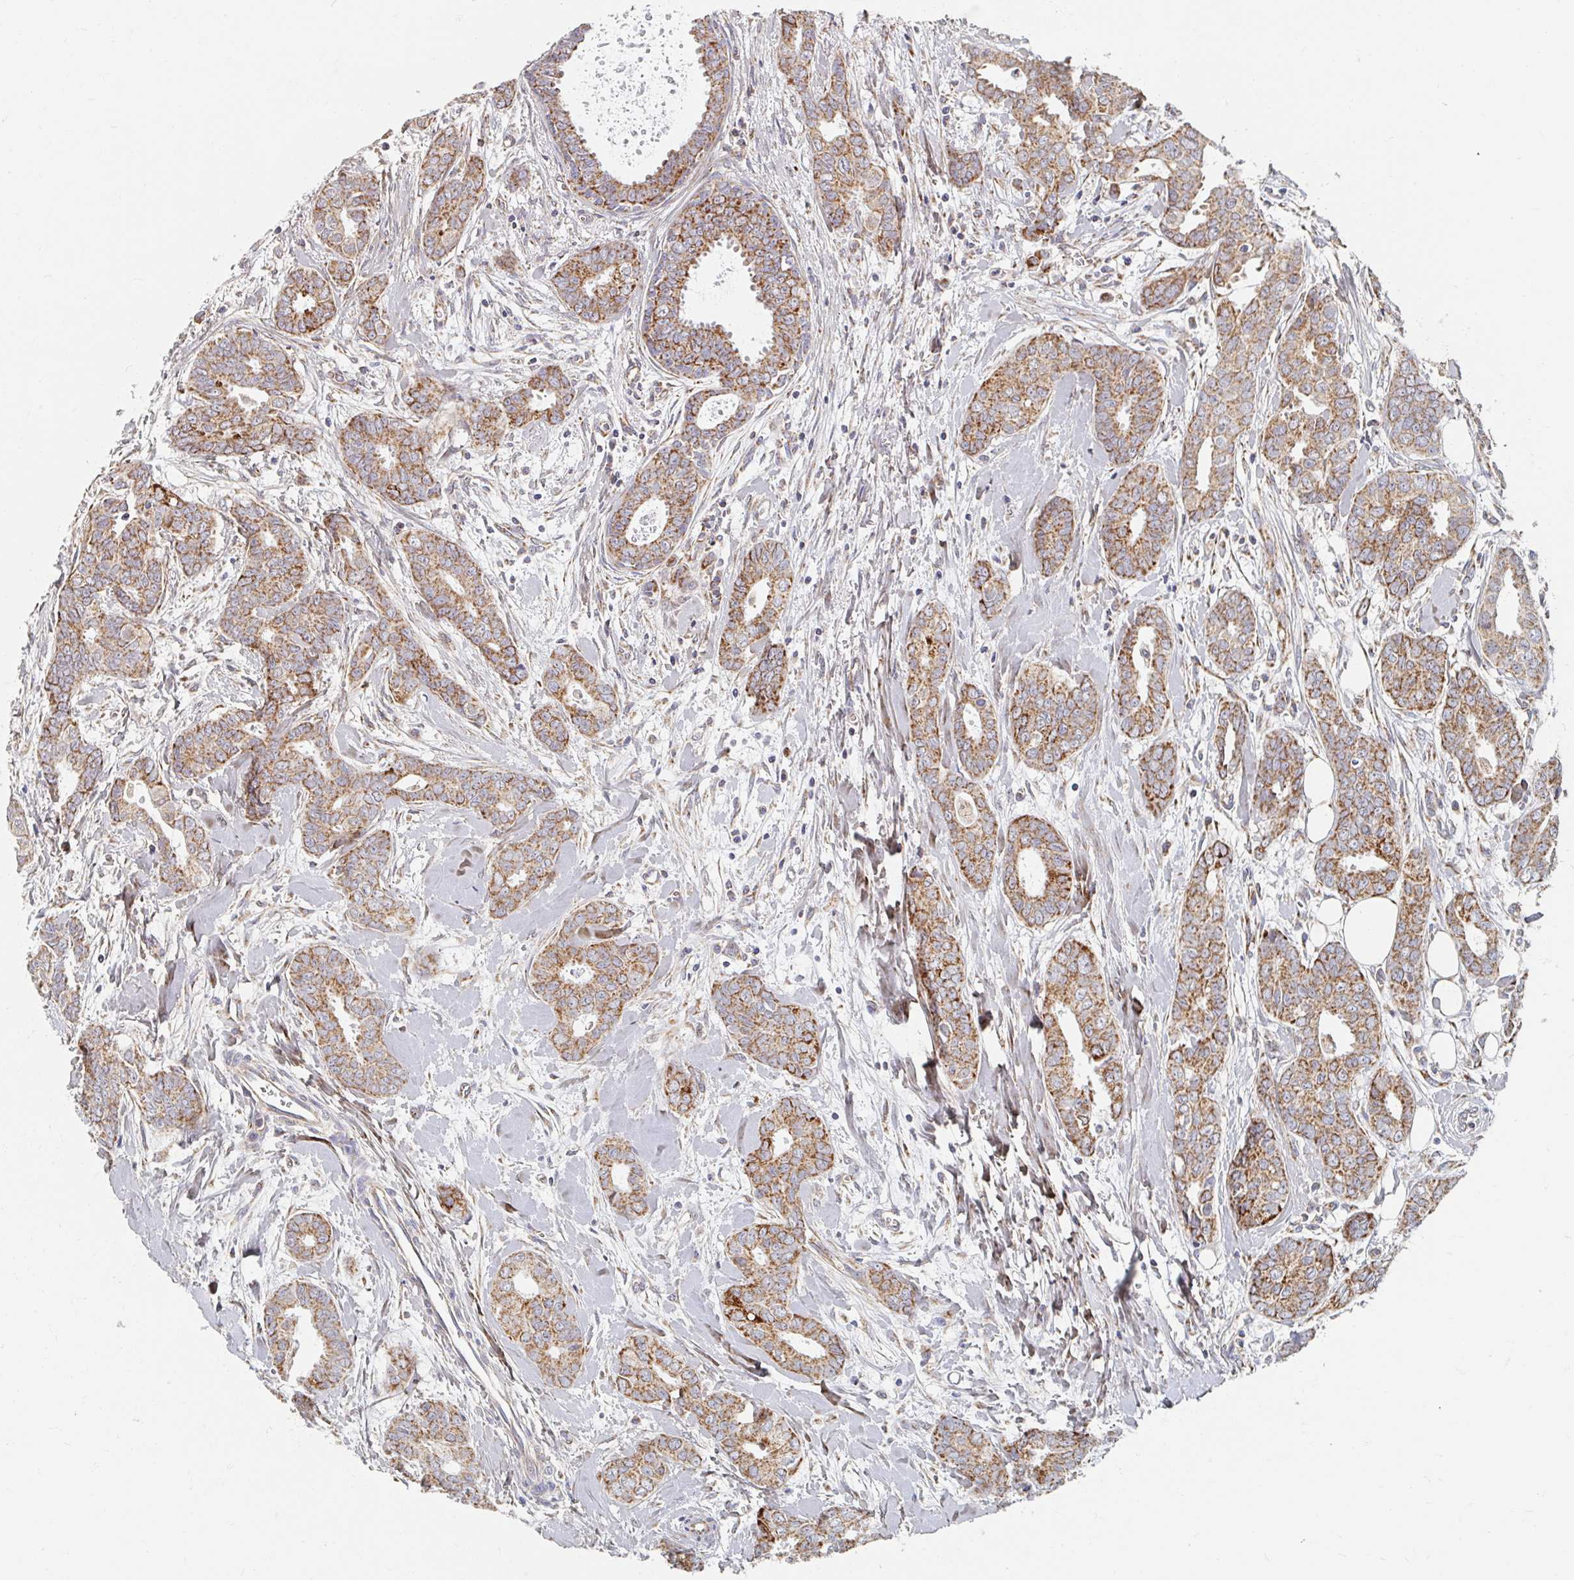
{"staining": {"intensity": "moderate", "quantity": ">75%", "location": "cytoplasmic/membranous"}, "tissue": "breast cancer", "cell_type": "Tumor cells", "image_type": "cancer", "snomed": [{"axis": "morphology", "description": "Duct carcinoma"}, {"axis": "topography", "description": "Breast"}], "caption": "Human infiltrating ductal carcinoma (breast) stained for a protein (brown) reveals moderate cytoplasmic/membranous positive staining in about >75% of tumor cells.", "gene": "MAVS", "patient": {"sex": "female", "age": 45}}